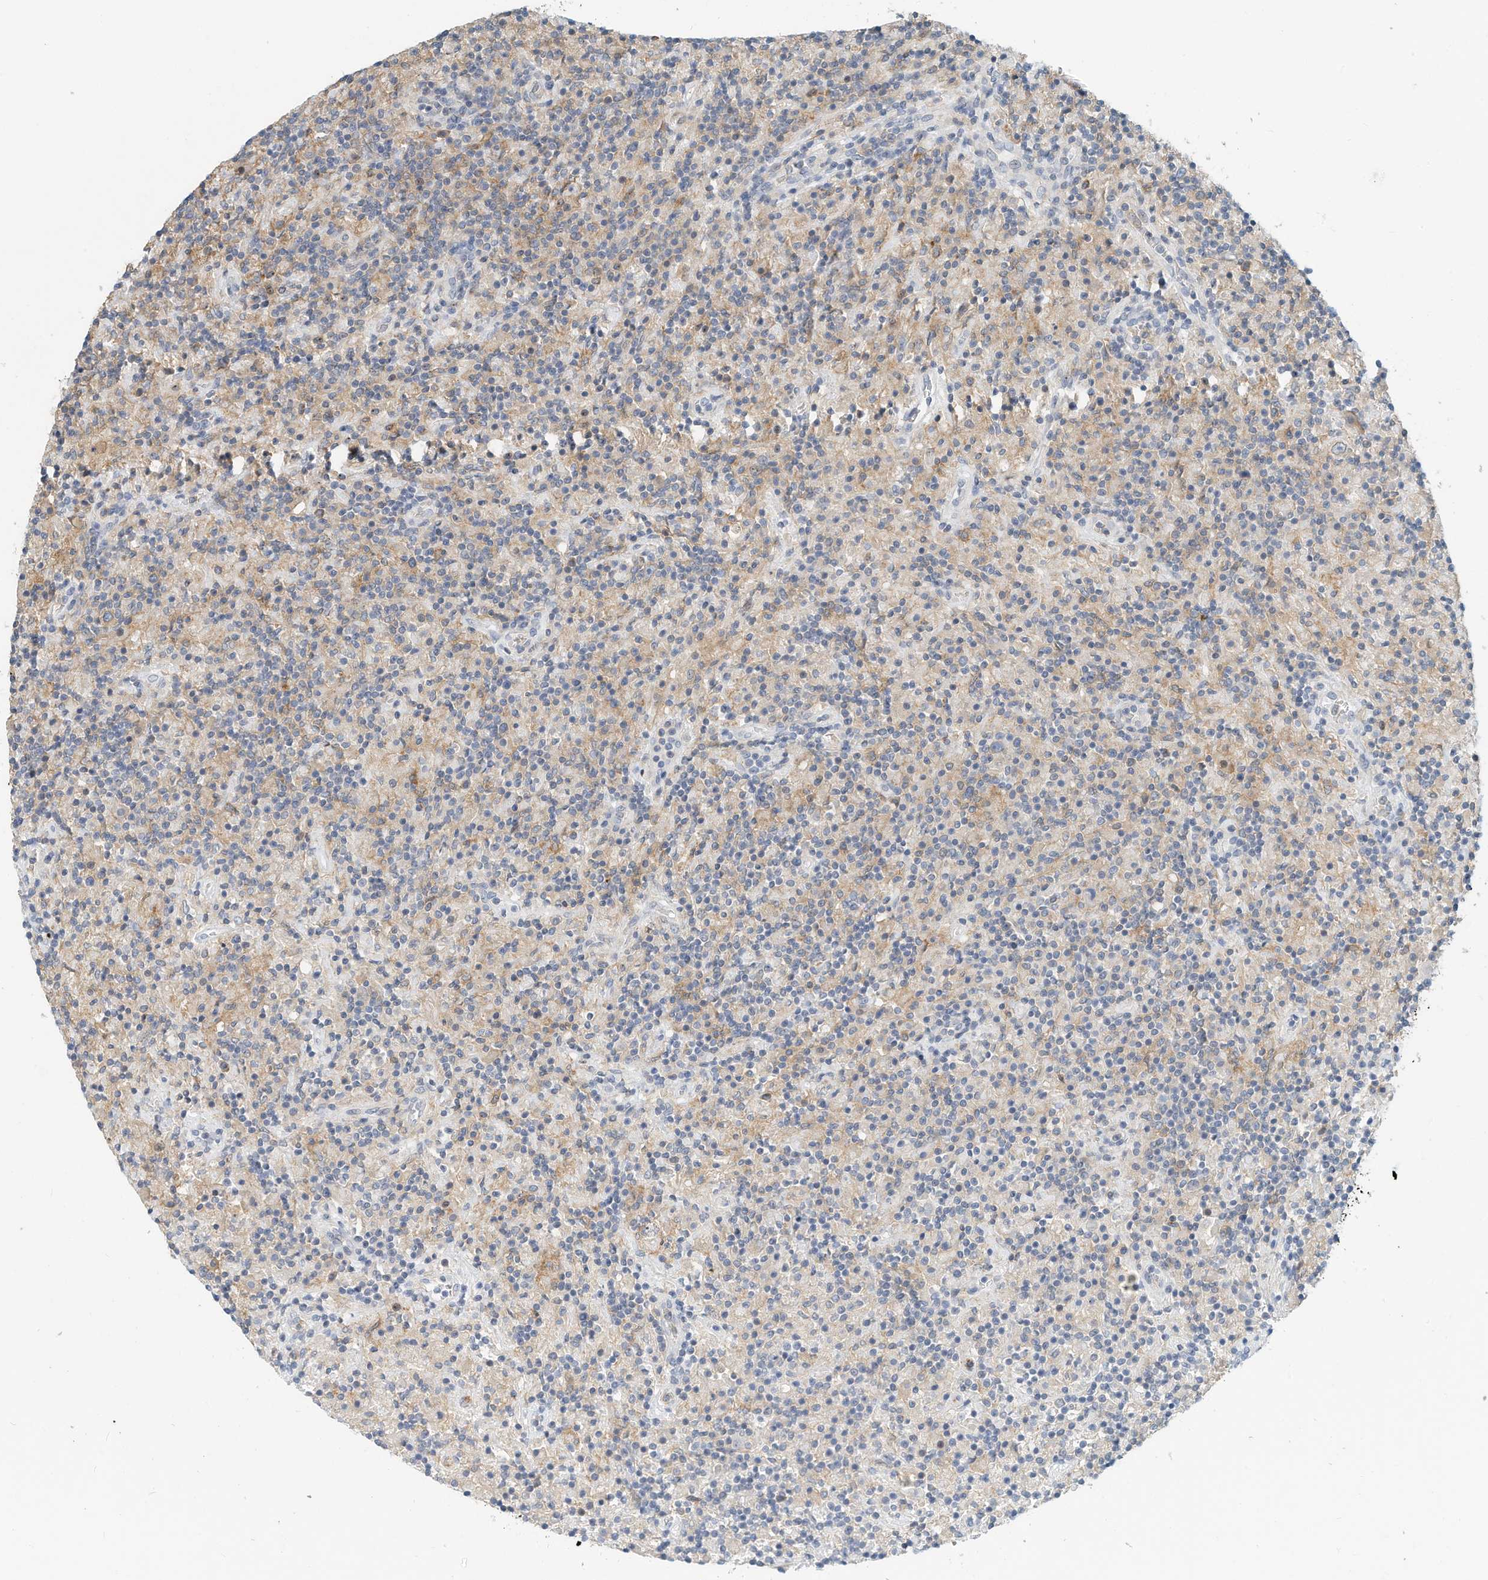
{"staining": {"intensity": "negative", "quantity": "none", "location": "none"}, "tissue": "lymphoma", "cell_type": "Tumor cells", "image_type": "cancer", "snomed": [{"axis": "morphology", "description": "Hodgkin's disease, NOS"}, {"axis": "topography", "description": "Lymph node"}], "caption": "The micrograph displays no significant positivity in tumor cells of Hodgkin's disease.", "gene": "MICAL1", "patient": {"sex": "male", "age": 70}}